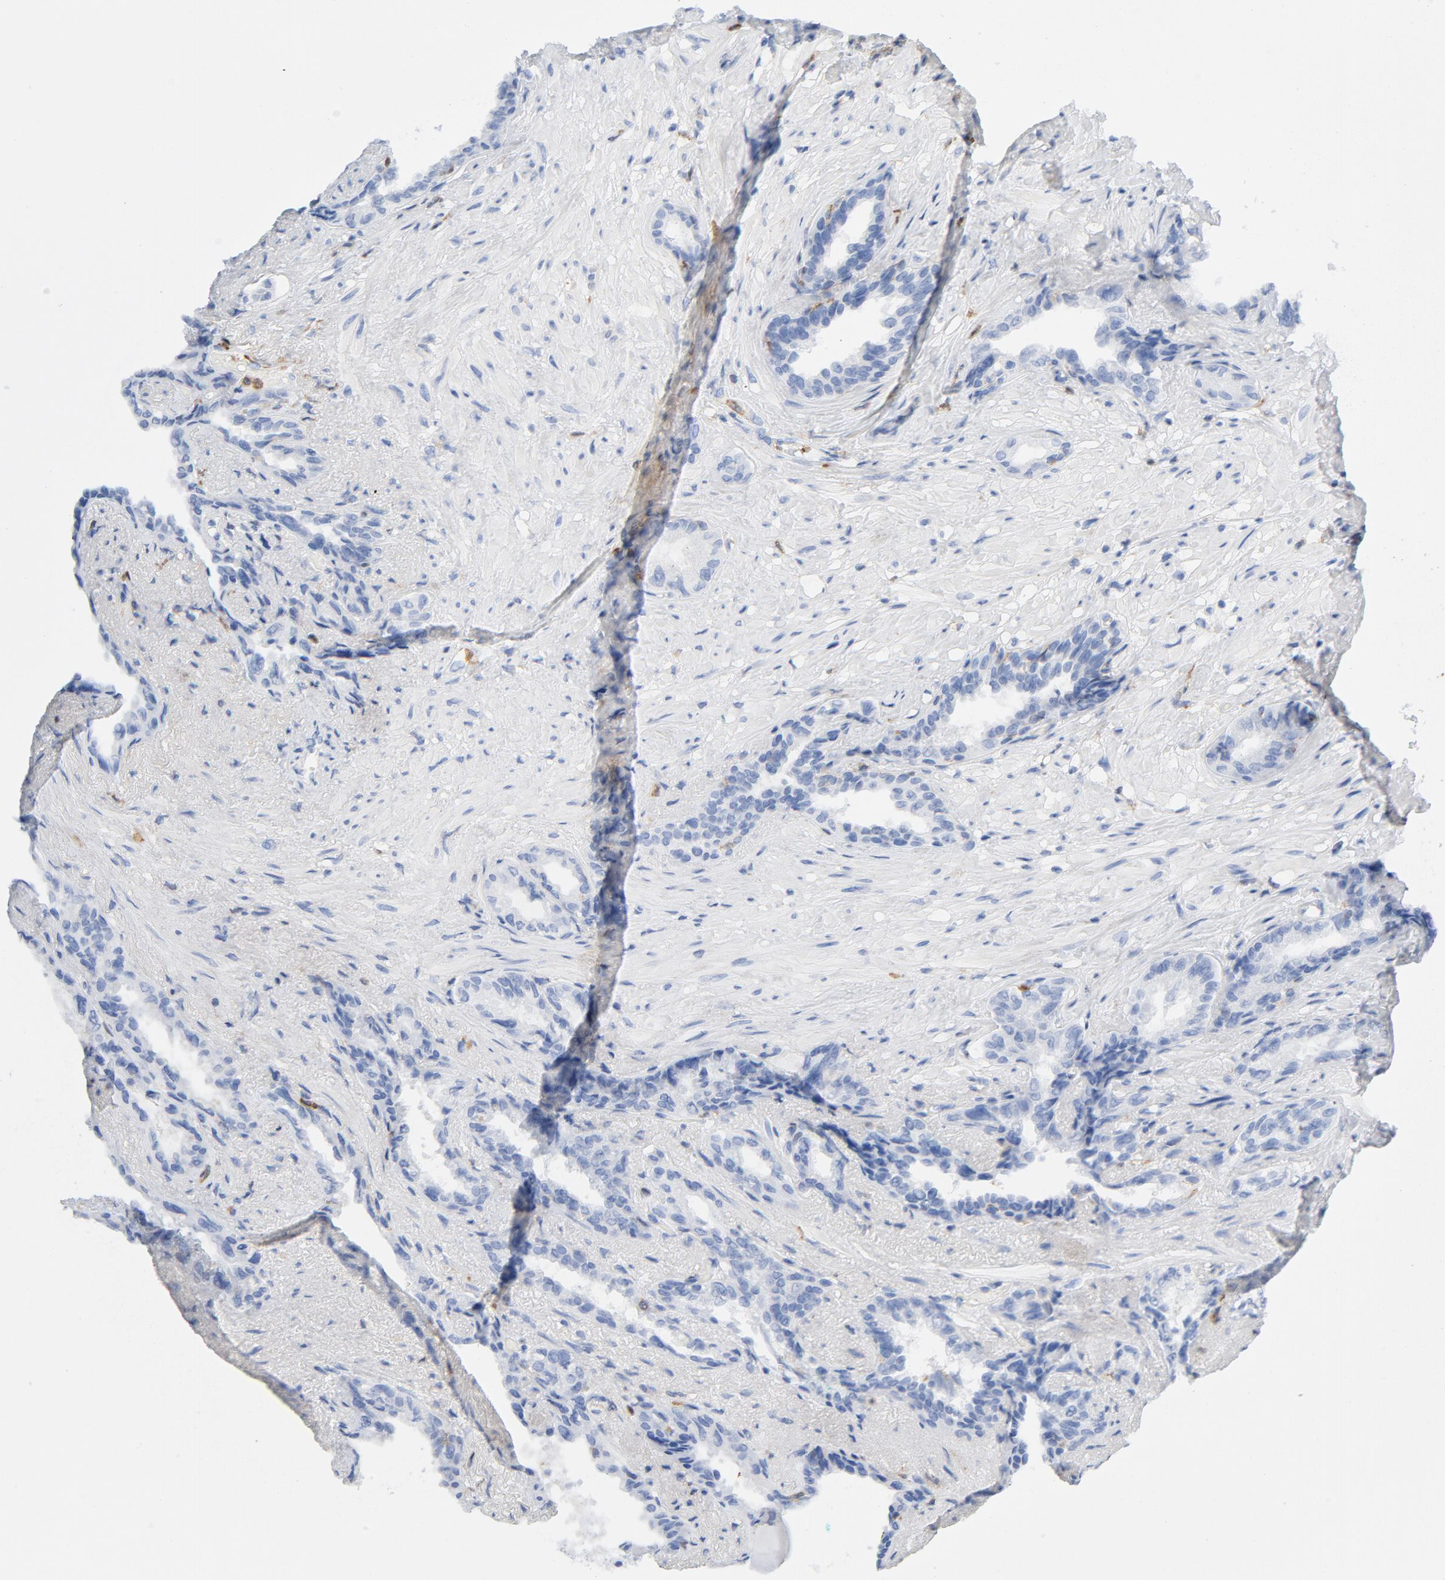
{"staining": {"intensity": "negative", "quantity": "none", "location": "none"}, "tissue": "seminal vesicle", "cell_type": "Glandular cells", "image_type": "normal", "snomed": [{"axis": "morphology", "description": "Normal tissue, NOS"}, {"axis": "topography", "description": "Seminal veicle"}], "caption": "DAB (3,3'-diaminobenzidine) immunohistochemical staining of normal human seminal vesicle displays no significant expression in glandular cells. (Brightfield microscopy of DAB IHC at high magnification).", "gene": "NCF1", "patient": {"sex": "male", "age": 61}}